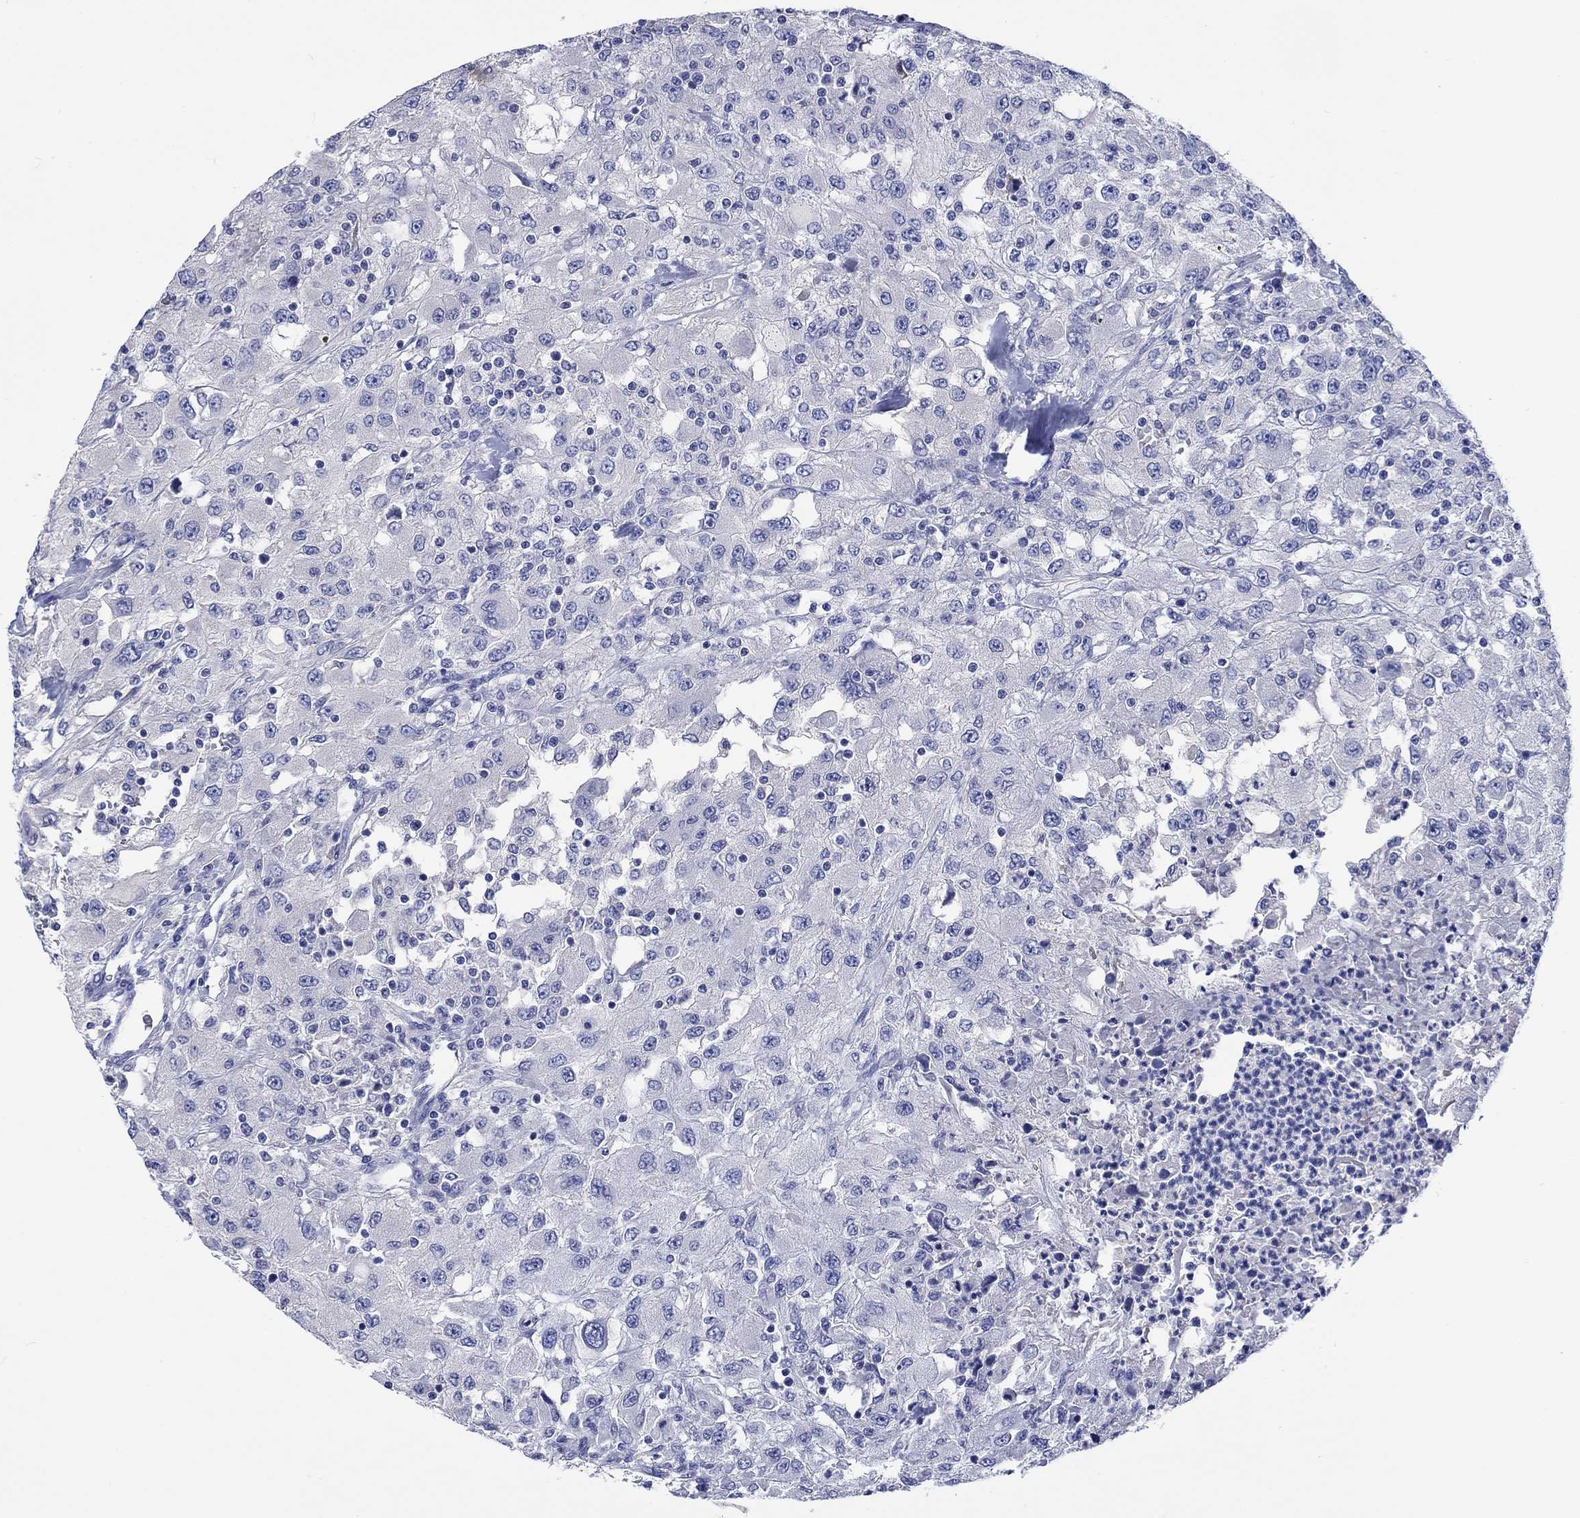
{"staining": {"intensity": "negative", "quantity": "none", "location": "none"}, "tissue": "renal cancer", "cell_type": "Tumor cells", "image_type": "cancer", "snomed": [{"axis": "morphology", "description": "Adenocarcinoma, NOS"}, {"axis": "topography", "description": "Kidney"}], "caption": "This micrograph is of adenocarcinoma (renal) stained with immunohistochemistry (IHC) to label a protein in brown with the nuclei are counter-stained blue. There is no expression in tumor cells.", "gene": "TOMM20L", "patient": {"sex": "female", "age": 67}}